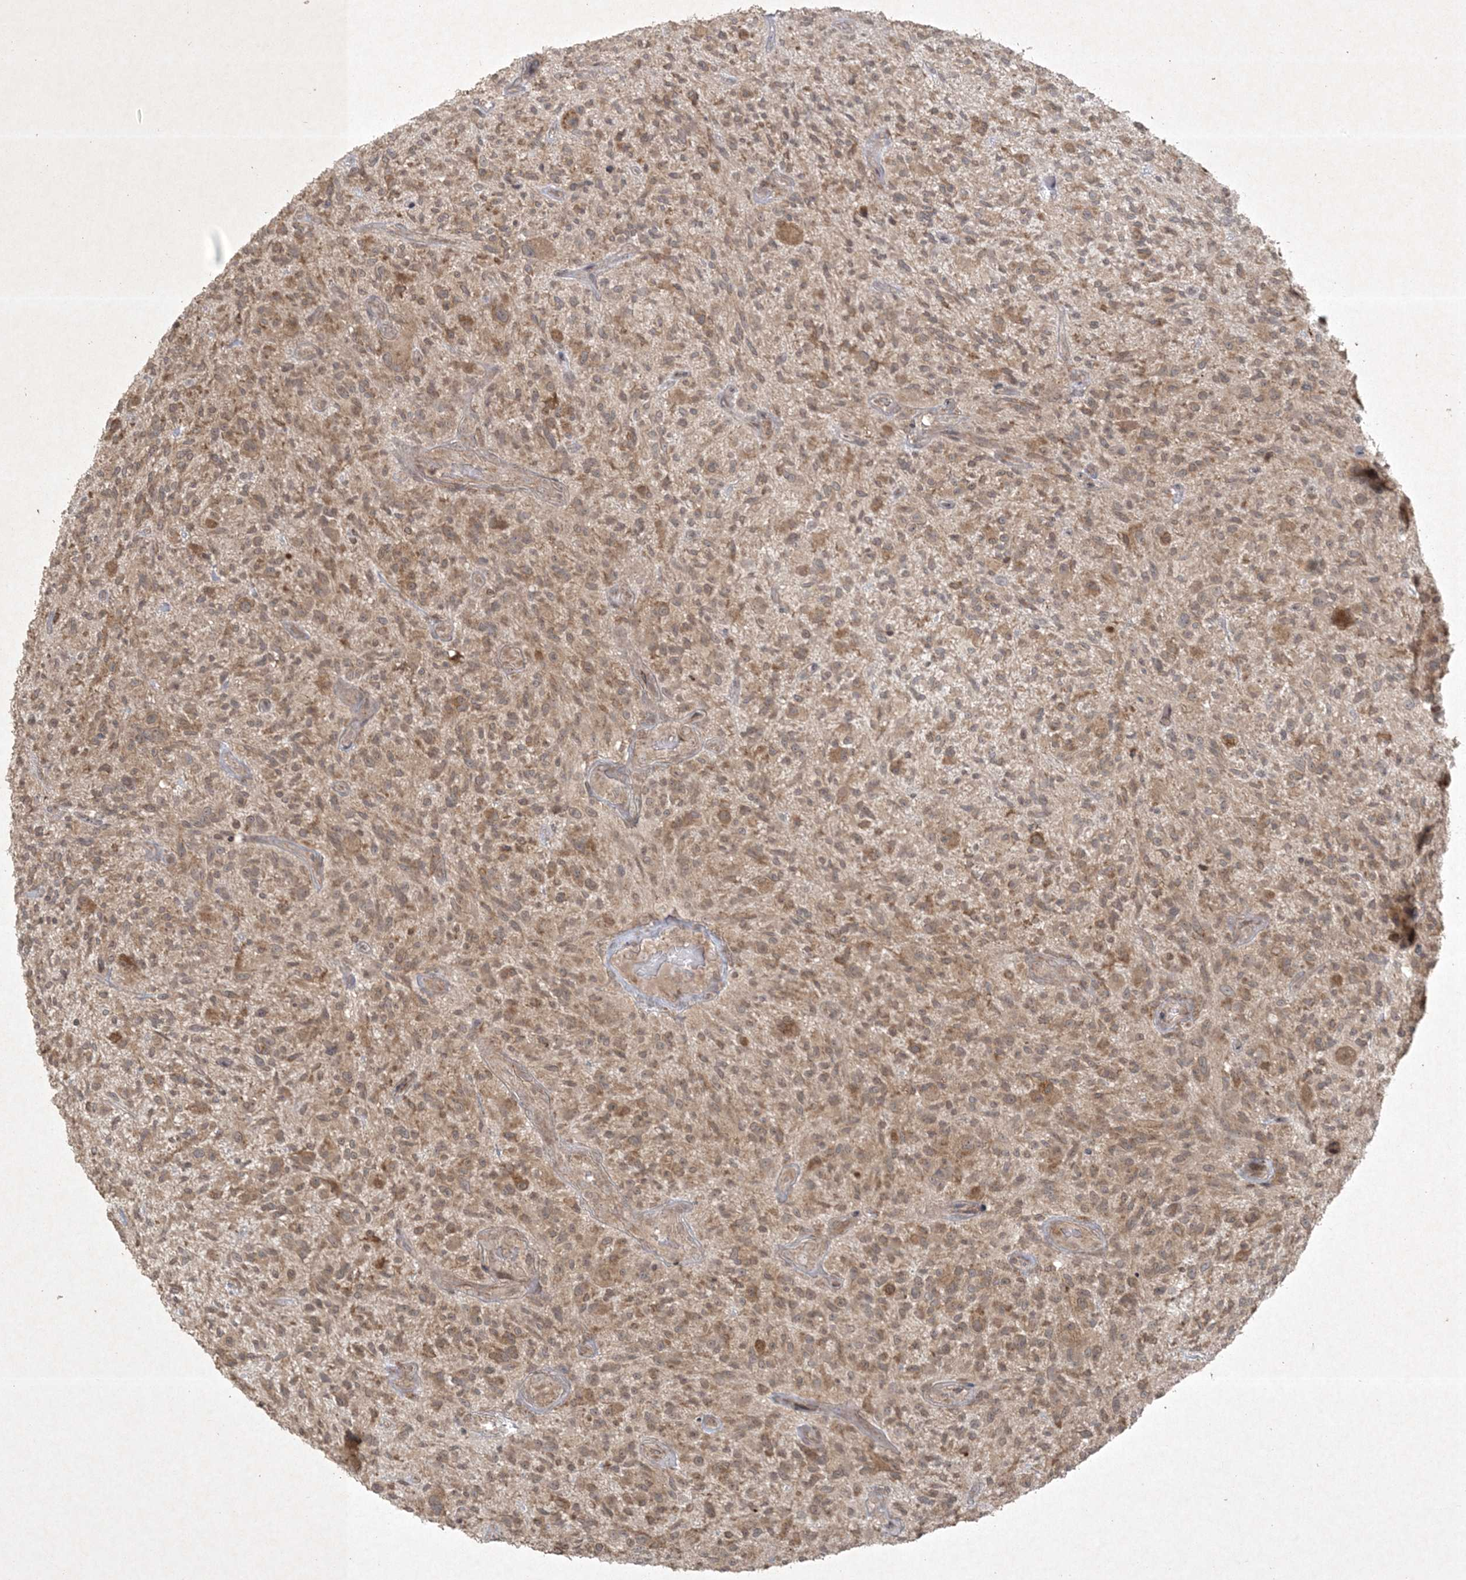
{"staining": {"intensity": "moderate", "quantity": ">75%", "location": "cytoplasmic/membranous,nuclear"}, "tissue": "glioma", "cell_type": "Tumor cells", "image_type": "cancer", "snomed": [{"axis": "morphology", "description": "Glioma, malignant, High grade"}, {"axis": "topography", "description": "Brain"}], "caption": "Tumor cells show medium levels of moderate cytoplasmic/membranous and nuclear expression in about >75% of cells in human malignant high-grade glioma.", "gene": "NRBP2", "patient": {"sex": "male", "age": 47}}